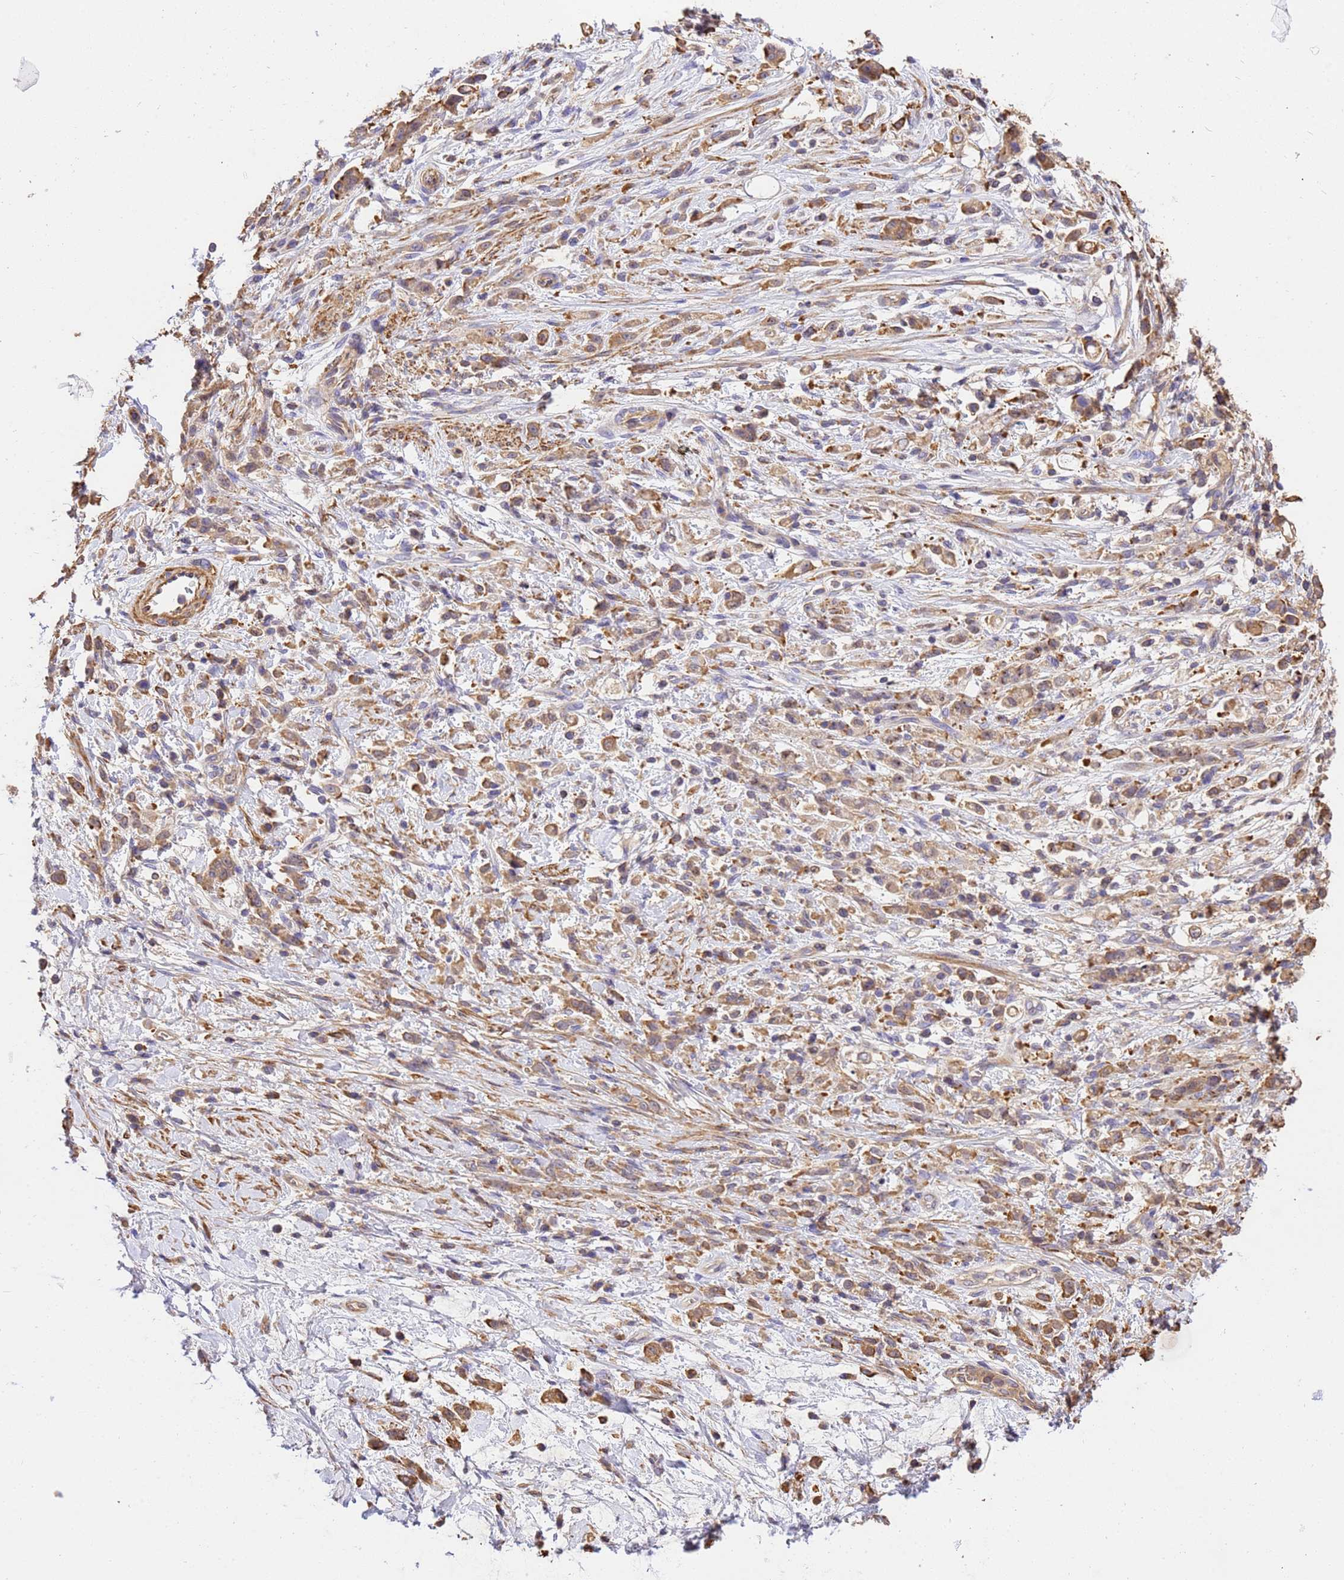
{"staining": {"intensity": "moderate", "quantity": ">75%", "location": "cytoplasmic/membranous"}, "tissue": "stomach cancer", "cell_type": "Tumor cells", "image_type": "cancer", "snomed": [{"axis": "morphology", "description": "Adenocarcinoma, NOS"}, {"axis": "topography", "description": "Stomach"}], "caption": "The image exhibits immunohistochemical staining of stomach cancer. There is moderate cytoplasmic/membranous expression is identified in approximately >75% of tumor cells.", "gene": "WDR64", "patient": {"sex": "female", "age": 60}}